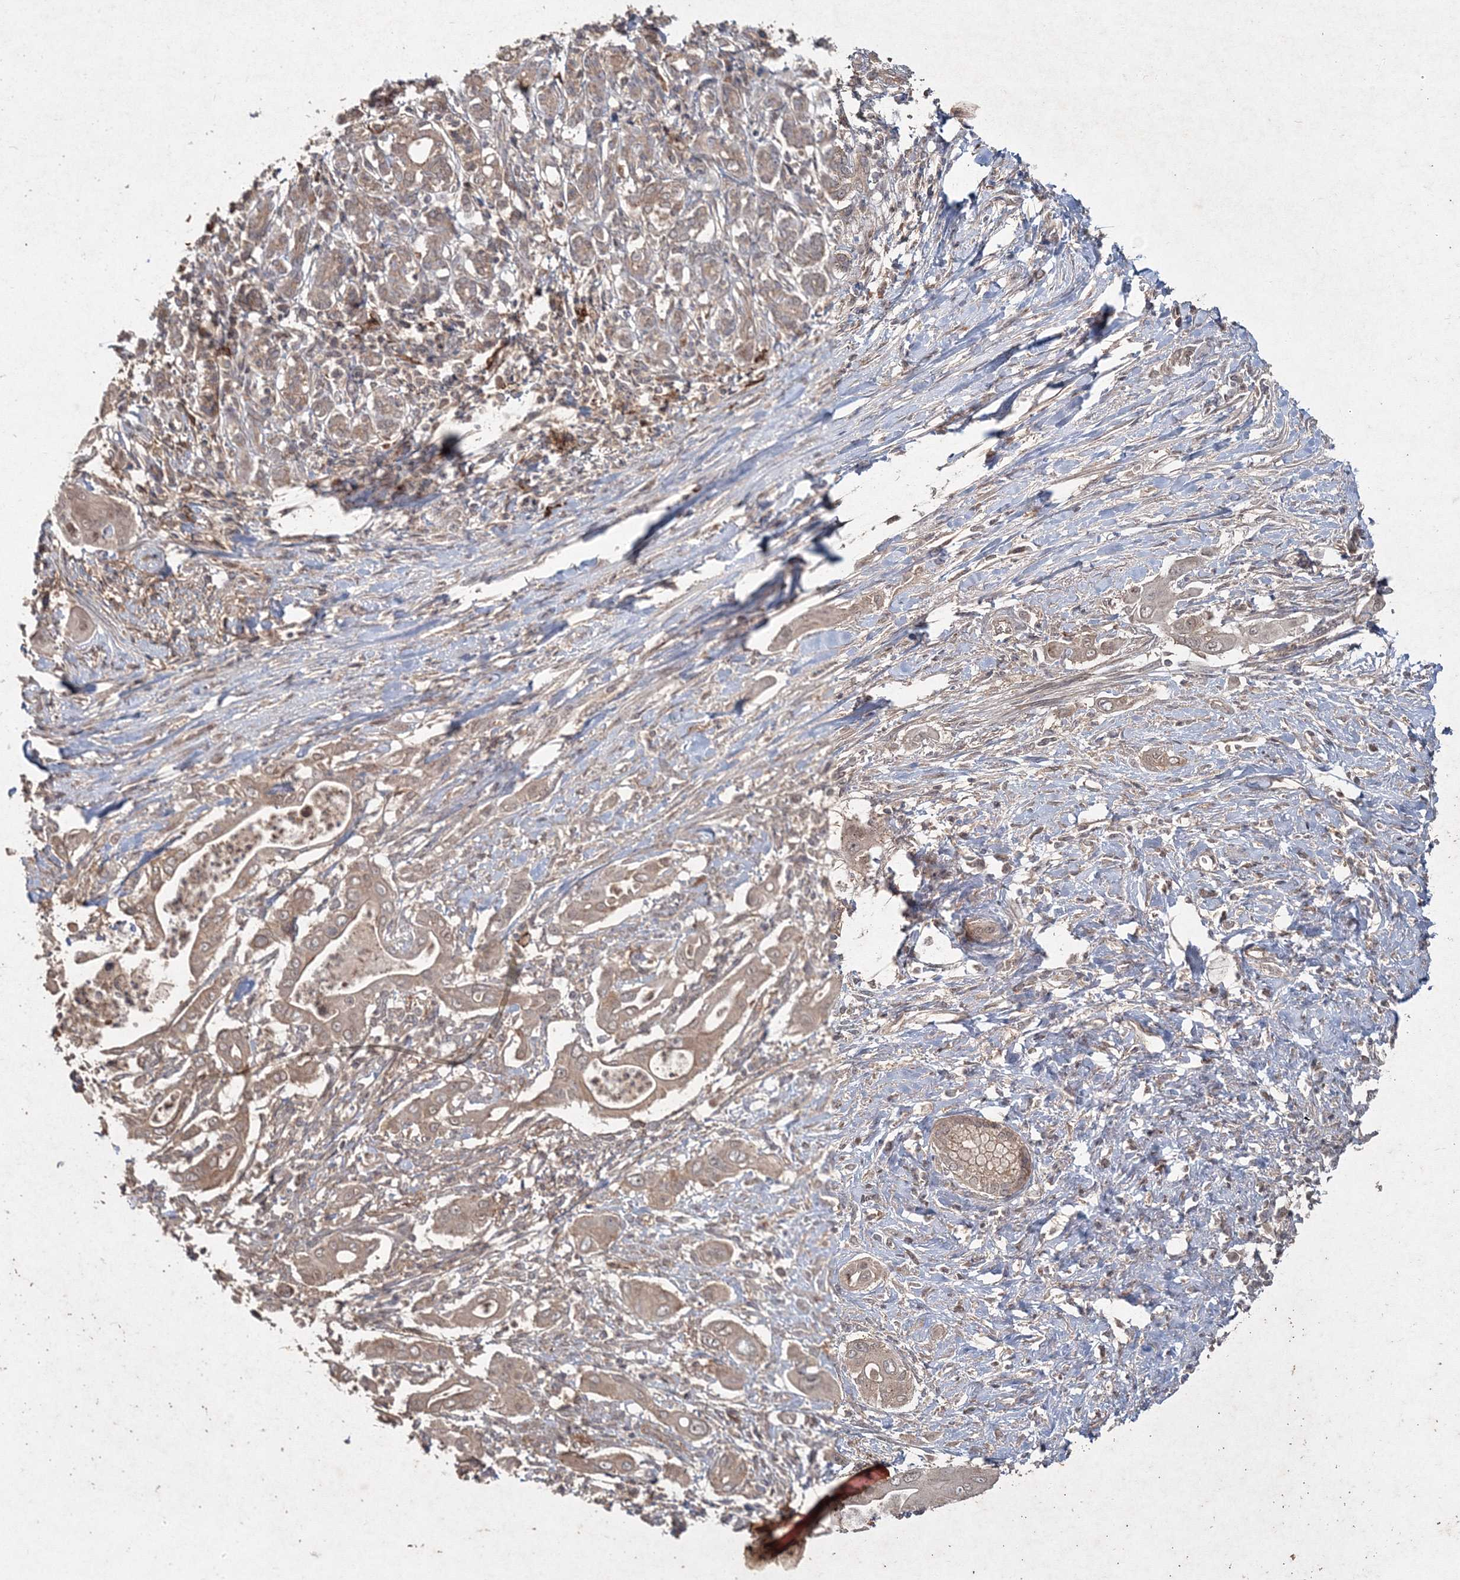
{"staining": {"intensity": "weak", "quantity": ">75%", "location": "cytoplasmic/membranous"}, "tissue": "pancreatic cancer", "cell_type": "Tumor cells", "image_type": "cancer", "snomed": [{"axis": "morphology", "description": "Adenocarcinoma, NOS"}, {"axis": "topography", "description": "Pancreas"}], "caption": "A brown stain shows weak cytoplasmic/membranous staining of a protein in human adenocarcinoma (pancreatic) tumor cells.", "gene": "SPRY1", "patient": {"sex": "male", "age": 58}}